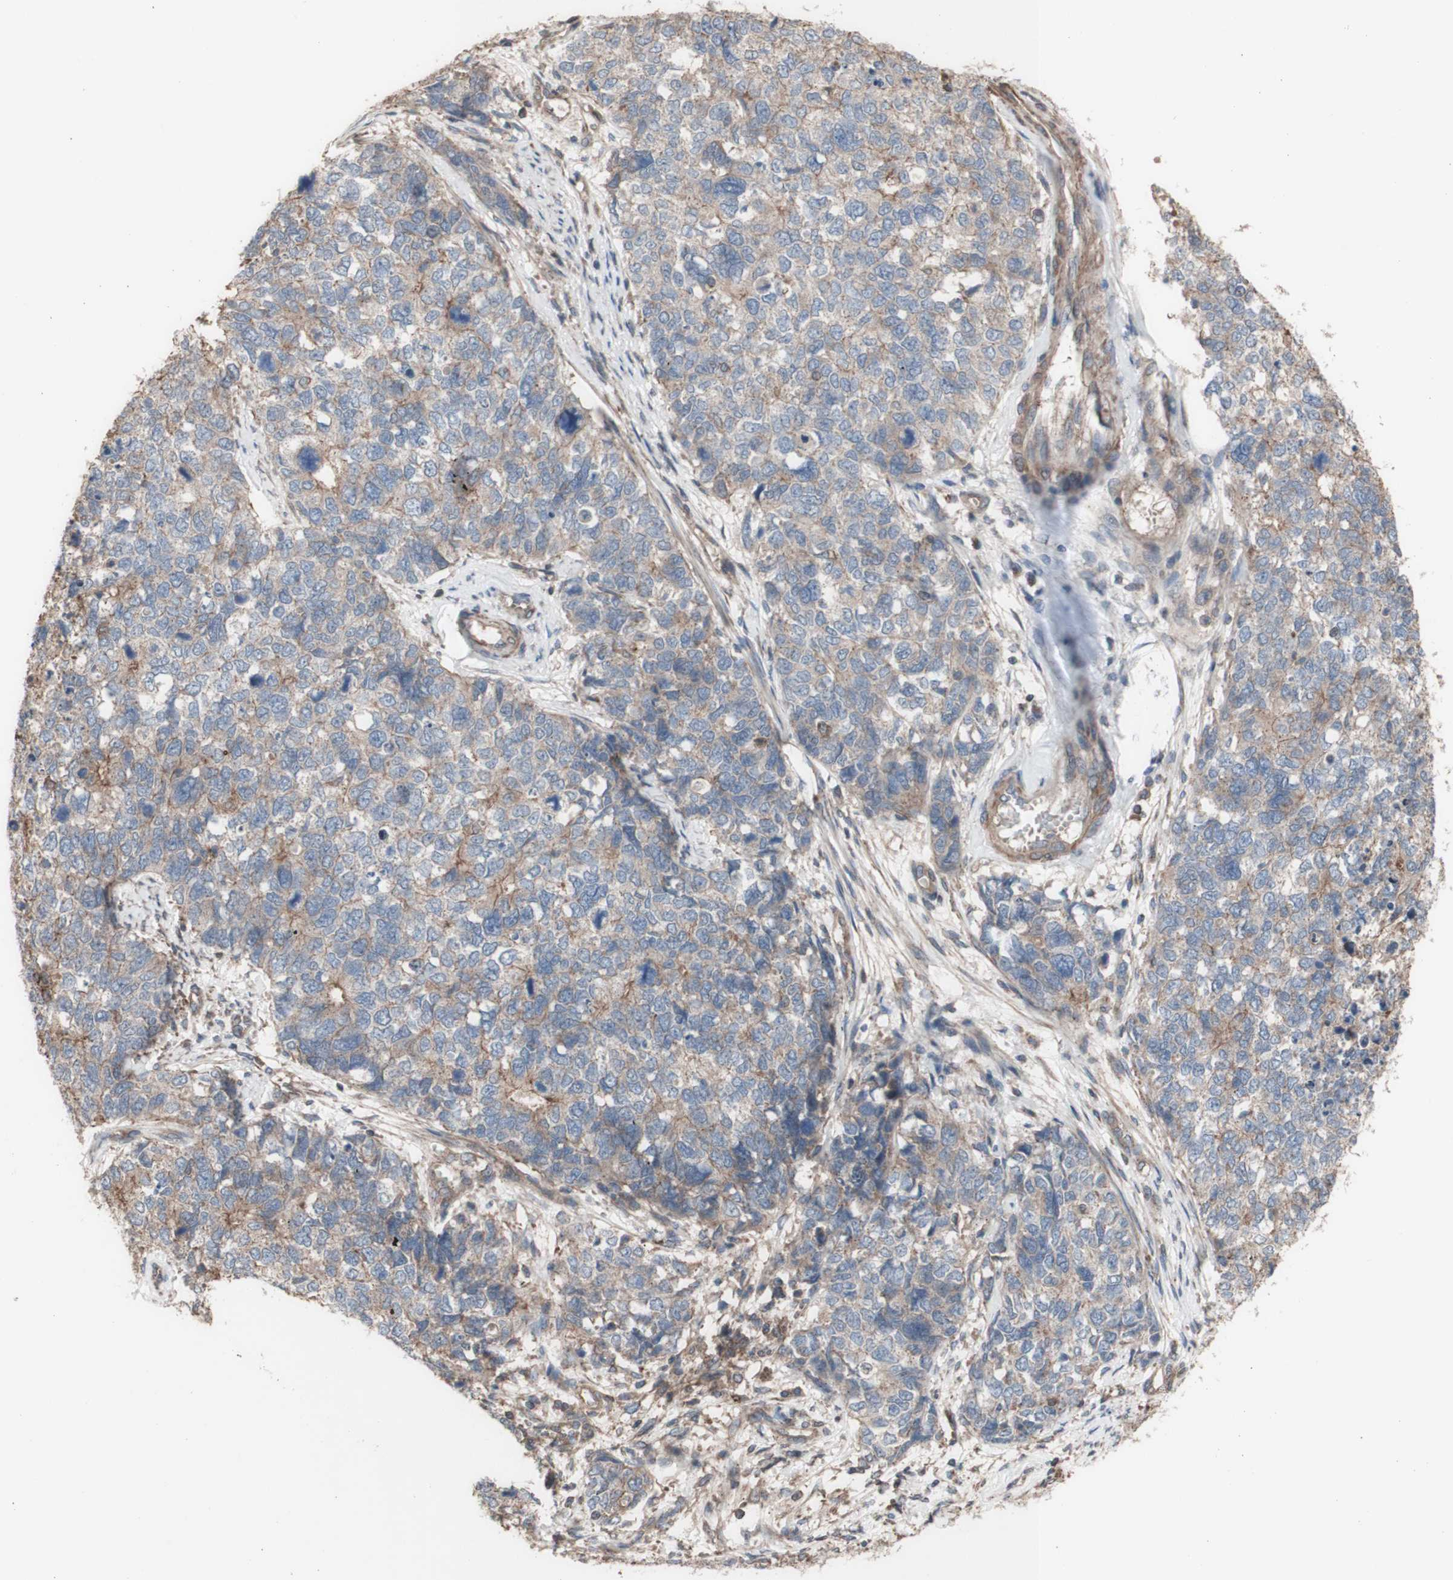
{"staining": {"intensity": "weak", "quantity": ">75%", "location": "cytoplasmic/membranous"}, "tissue": "cervical cancer", "cell_type": "Tumor cells", "image_type": "cancer", "snomed": [{"axis": "morphology", "description": "Squamous cell carcinoma, NOS"}, {"axis": "topography", "description": "Cervix"}], "caption": "IHC staining of cervical cancer (squamous cell carcinoma), which shows low levels of weak cytoplasmic/membranous staining in approximately >75% of tumor cells indicating weak cytoplasmic/membranous protein expression. The staining was performed using DAB (brown) for protein detection and nuclei were counterstained in hematoxylin (blue).", "gene": "COPB1", "patient": {"sex": "female", "age": 63}}